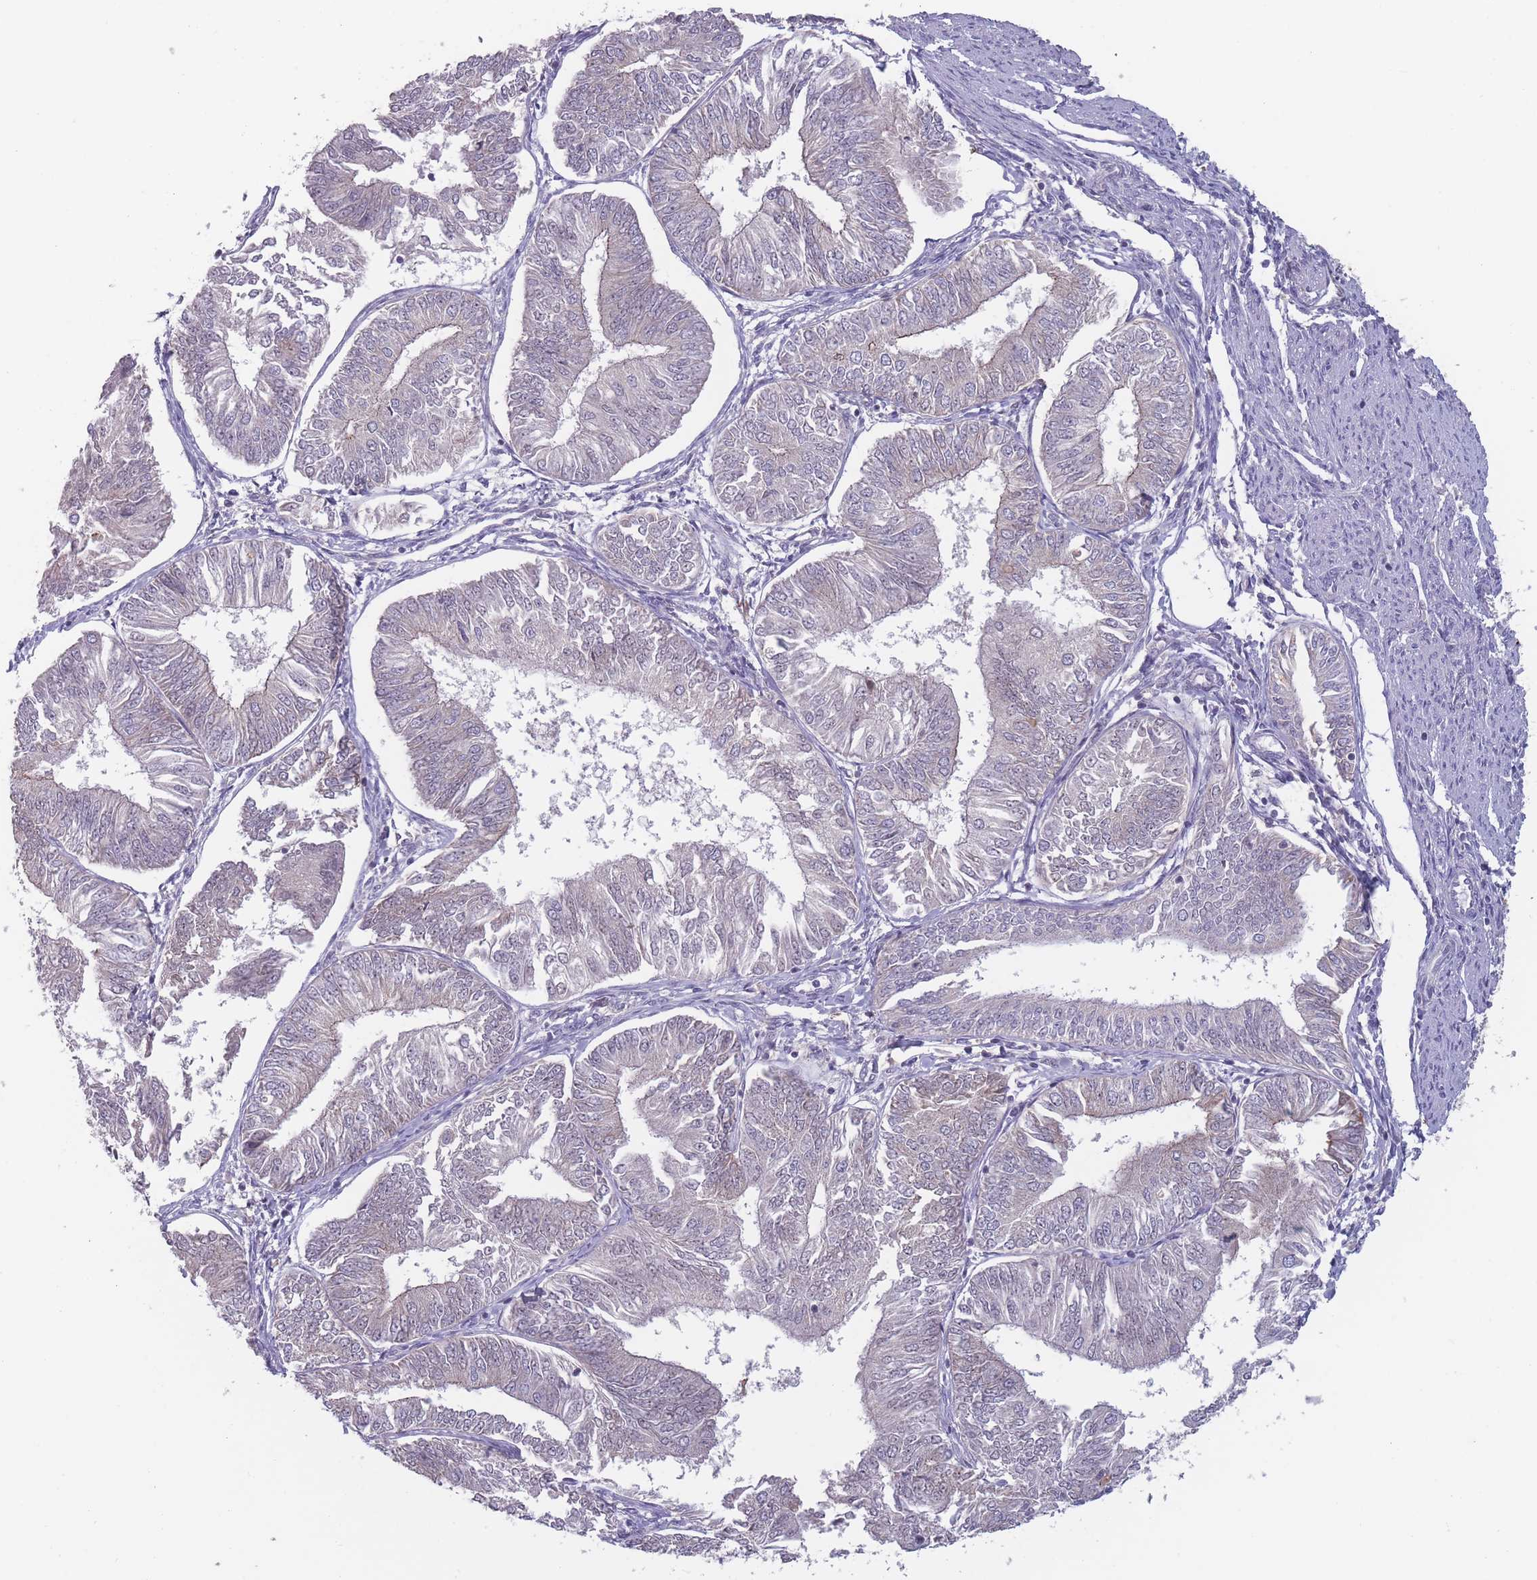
{"staining": {"intensity": "negative", "quantity": "none", "location": "none"}, "tissue": "endometrial cancer", "cell_type": "Tumor cells", "image_type": "cancer", "snomed": [{"axis": "morphology", "description": "Adenocarcinoma, NOS"}, {"axis": "topography", "description": "Endometrium"}], "caption": "There is no significant positivity in tumor cells of endometrial cancer.", "gene": "TMEM232", "patient": {"sex": "female", "age": 58}}